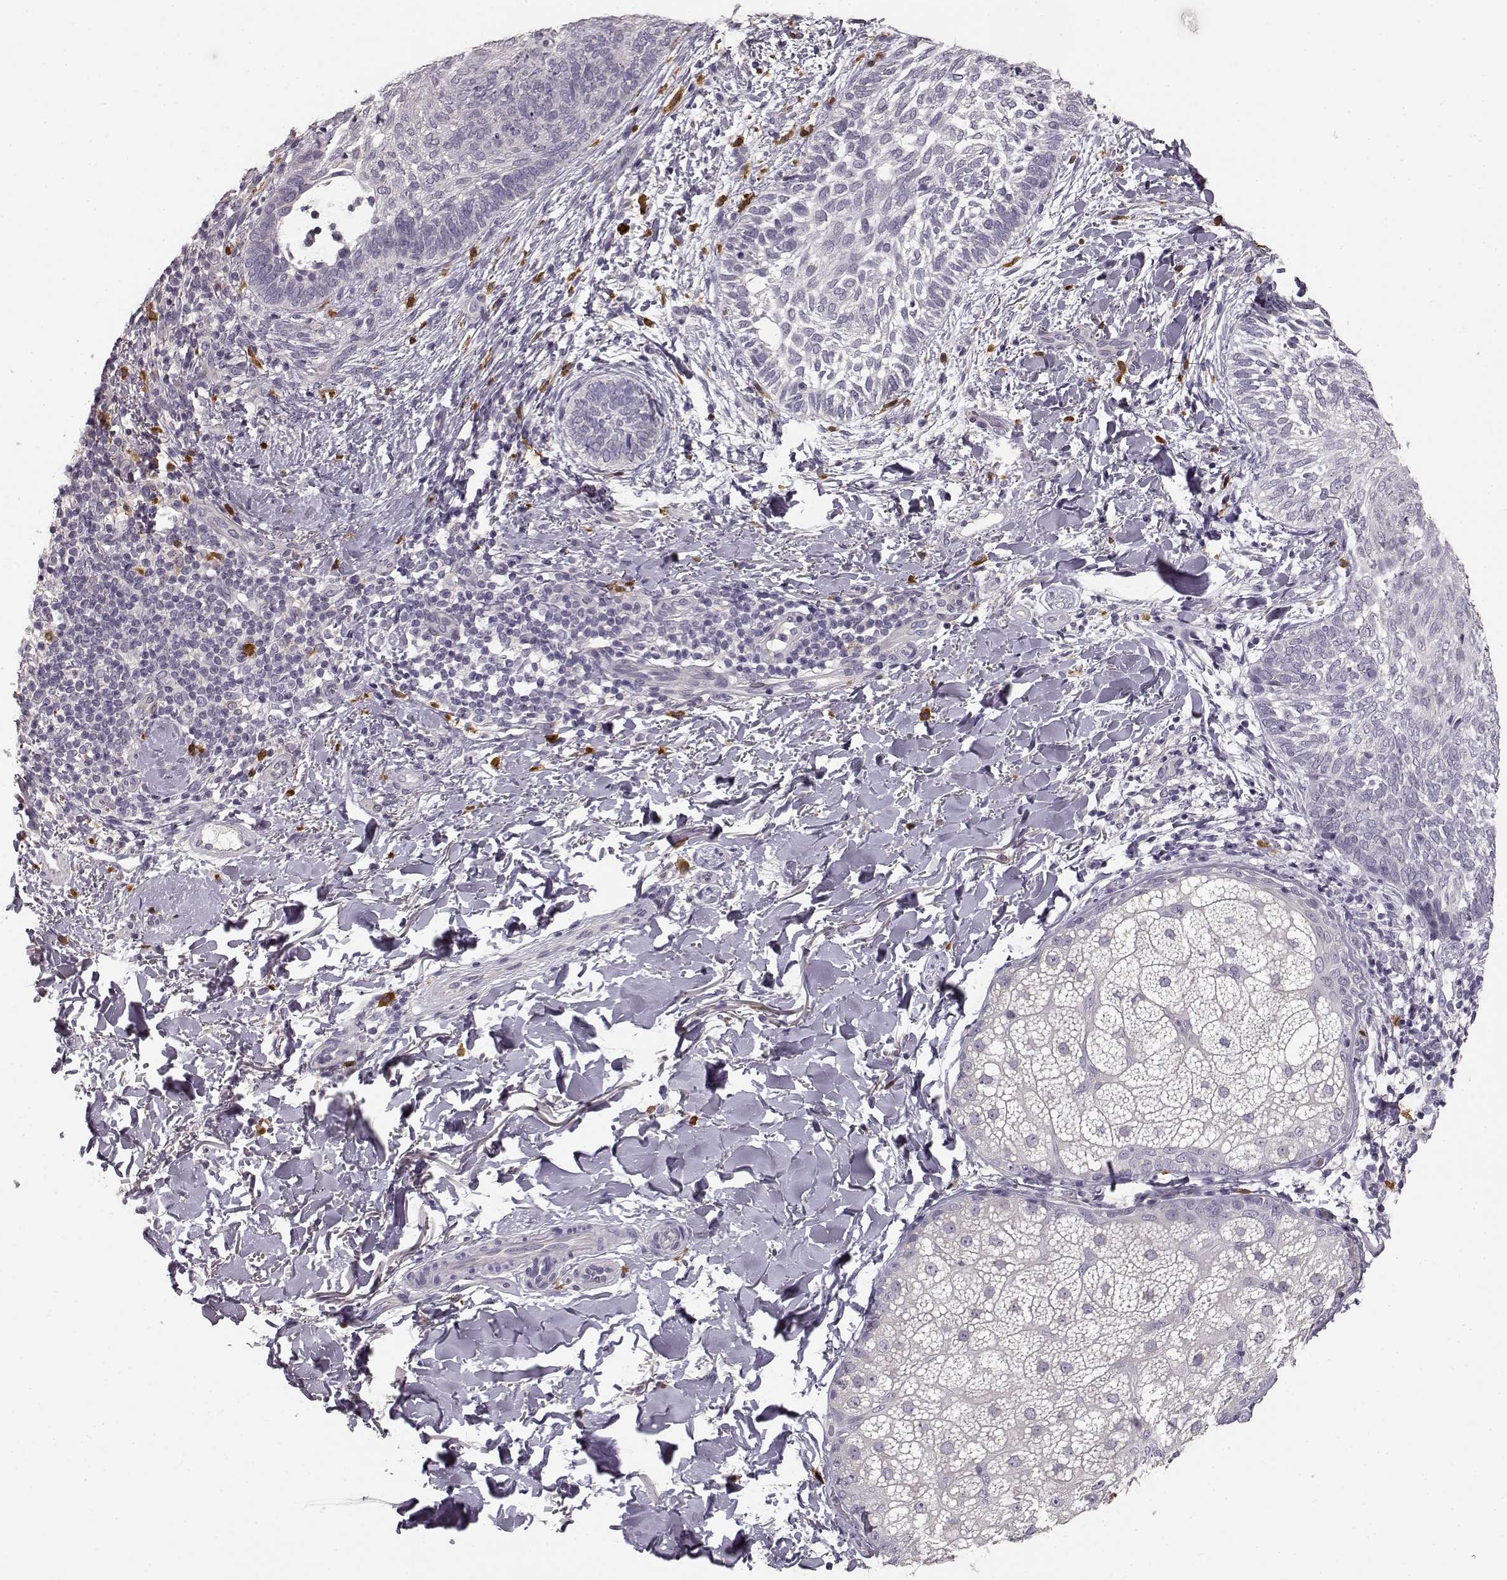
{"staining": {"intensity": "negative", "quantity": "none", "location": "none"}, "tissue": "skin cancer", "cell_type": "Tumor cells", "image_type": "cancer", "snomed": [{"axis": "morphology", "description": "Normal tissue, NOS"}, {"axis": "morphology", "description": "Basal cell carcinoma"}, {"axis": "topography", "description": "Skin"}], "caption": "Tumor cells show no significant protein expression in skin basal cell carcinoma.", "gene": "GHR", "patient": {"sex": "male", "age": 46}}